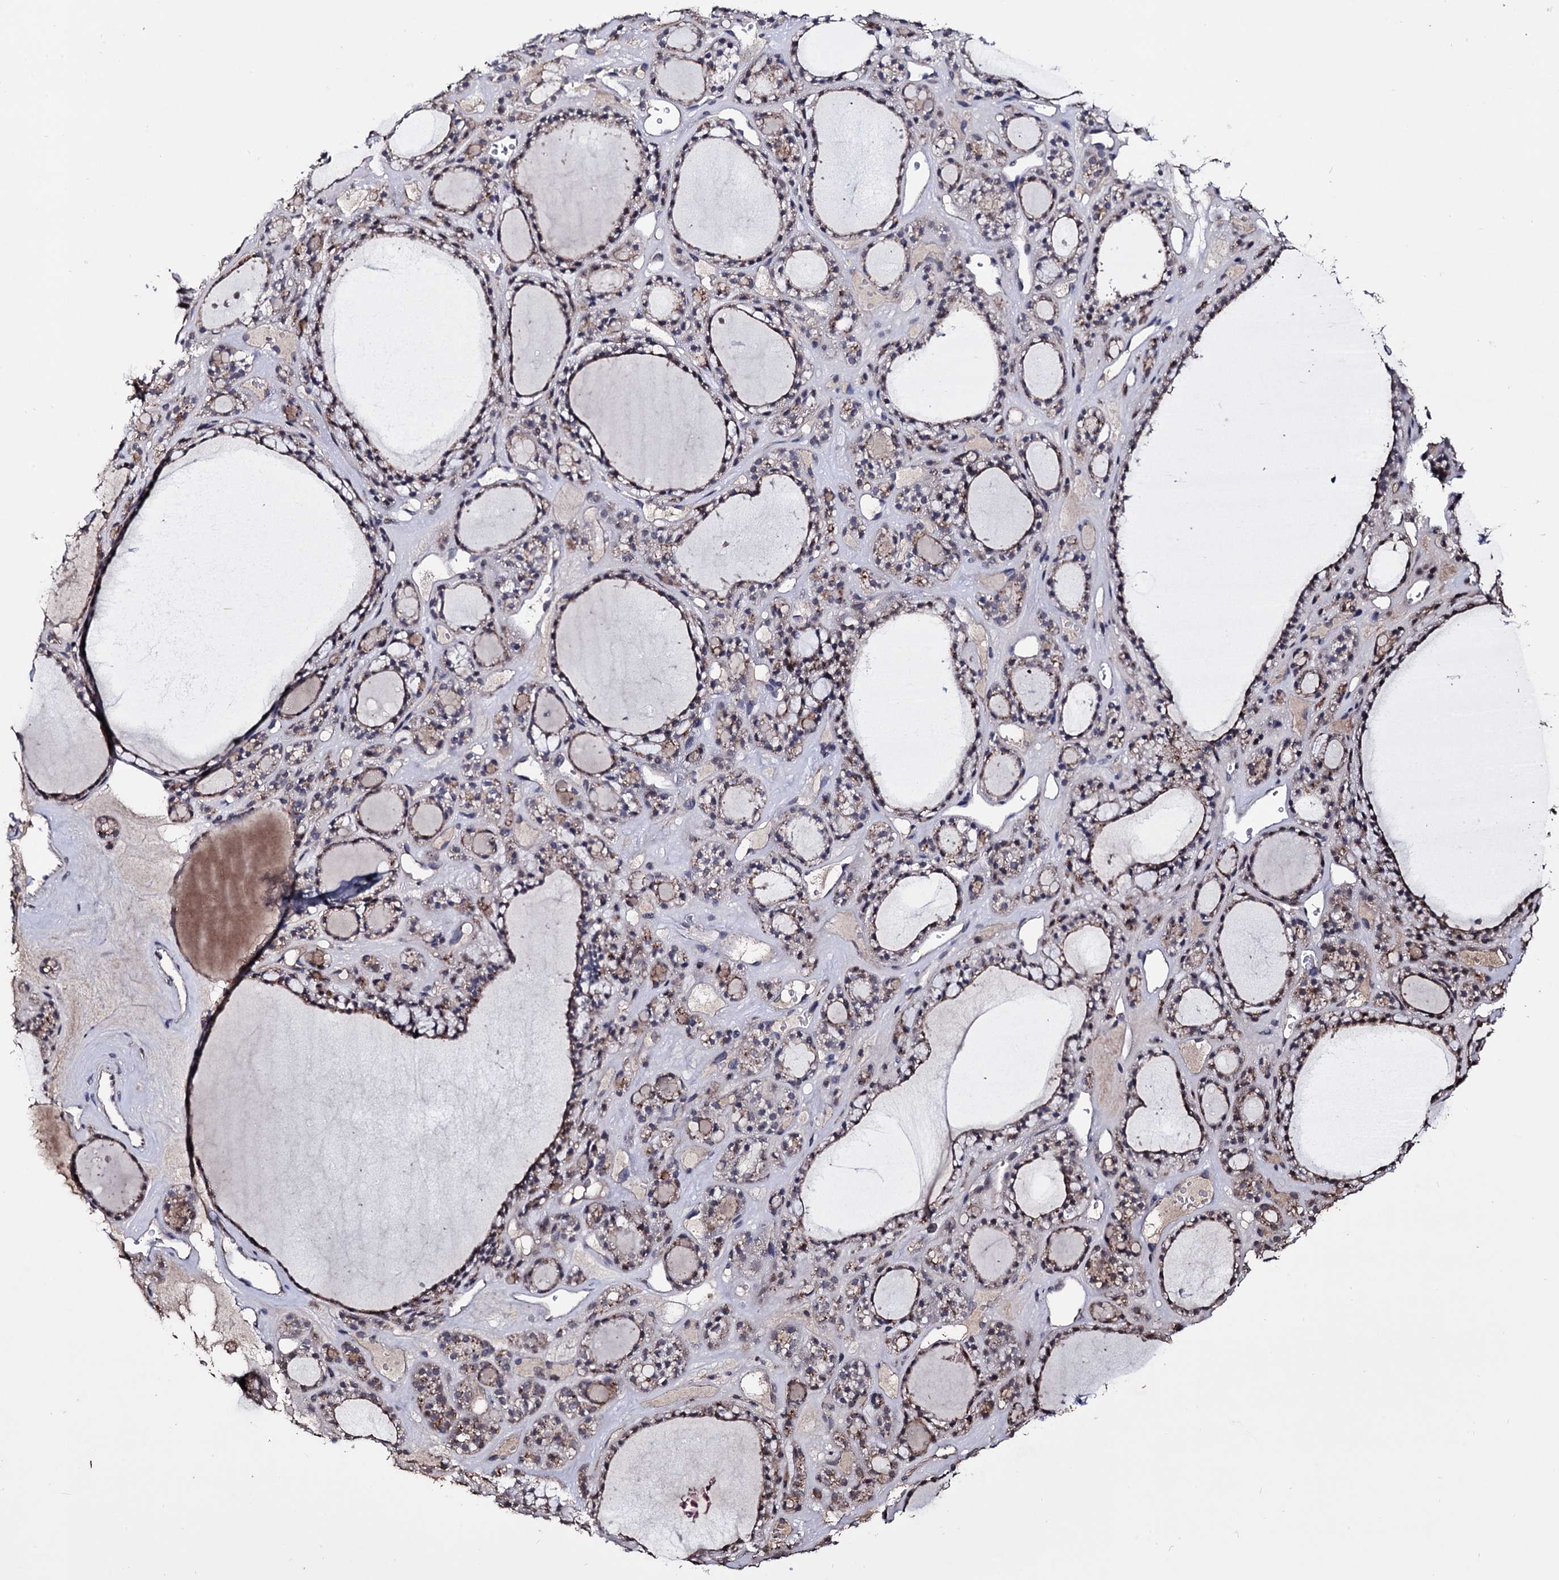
{"staining": {"intensity": "moderate", "quantity": "25%-75%", "location": "cytoplasmic/membranous"}, "tissue": "thyroid gland", "cell_type": "Glandular cells", "image_type": "normal", "snomed": [{"axis": "morphology", "description": "Normal tissue, NOS"}, {"axis": "topography", "description": "Thyroid gland"}], "caption": "Glandular cells exhibit moderate cytoplasmic/membranous positivity in approximately 25%-75% of cells in benign thyroid gland.", "gene": "MICAL2", "patient": {"sex": "female", "age": 28}}